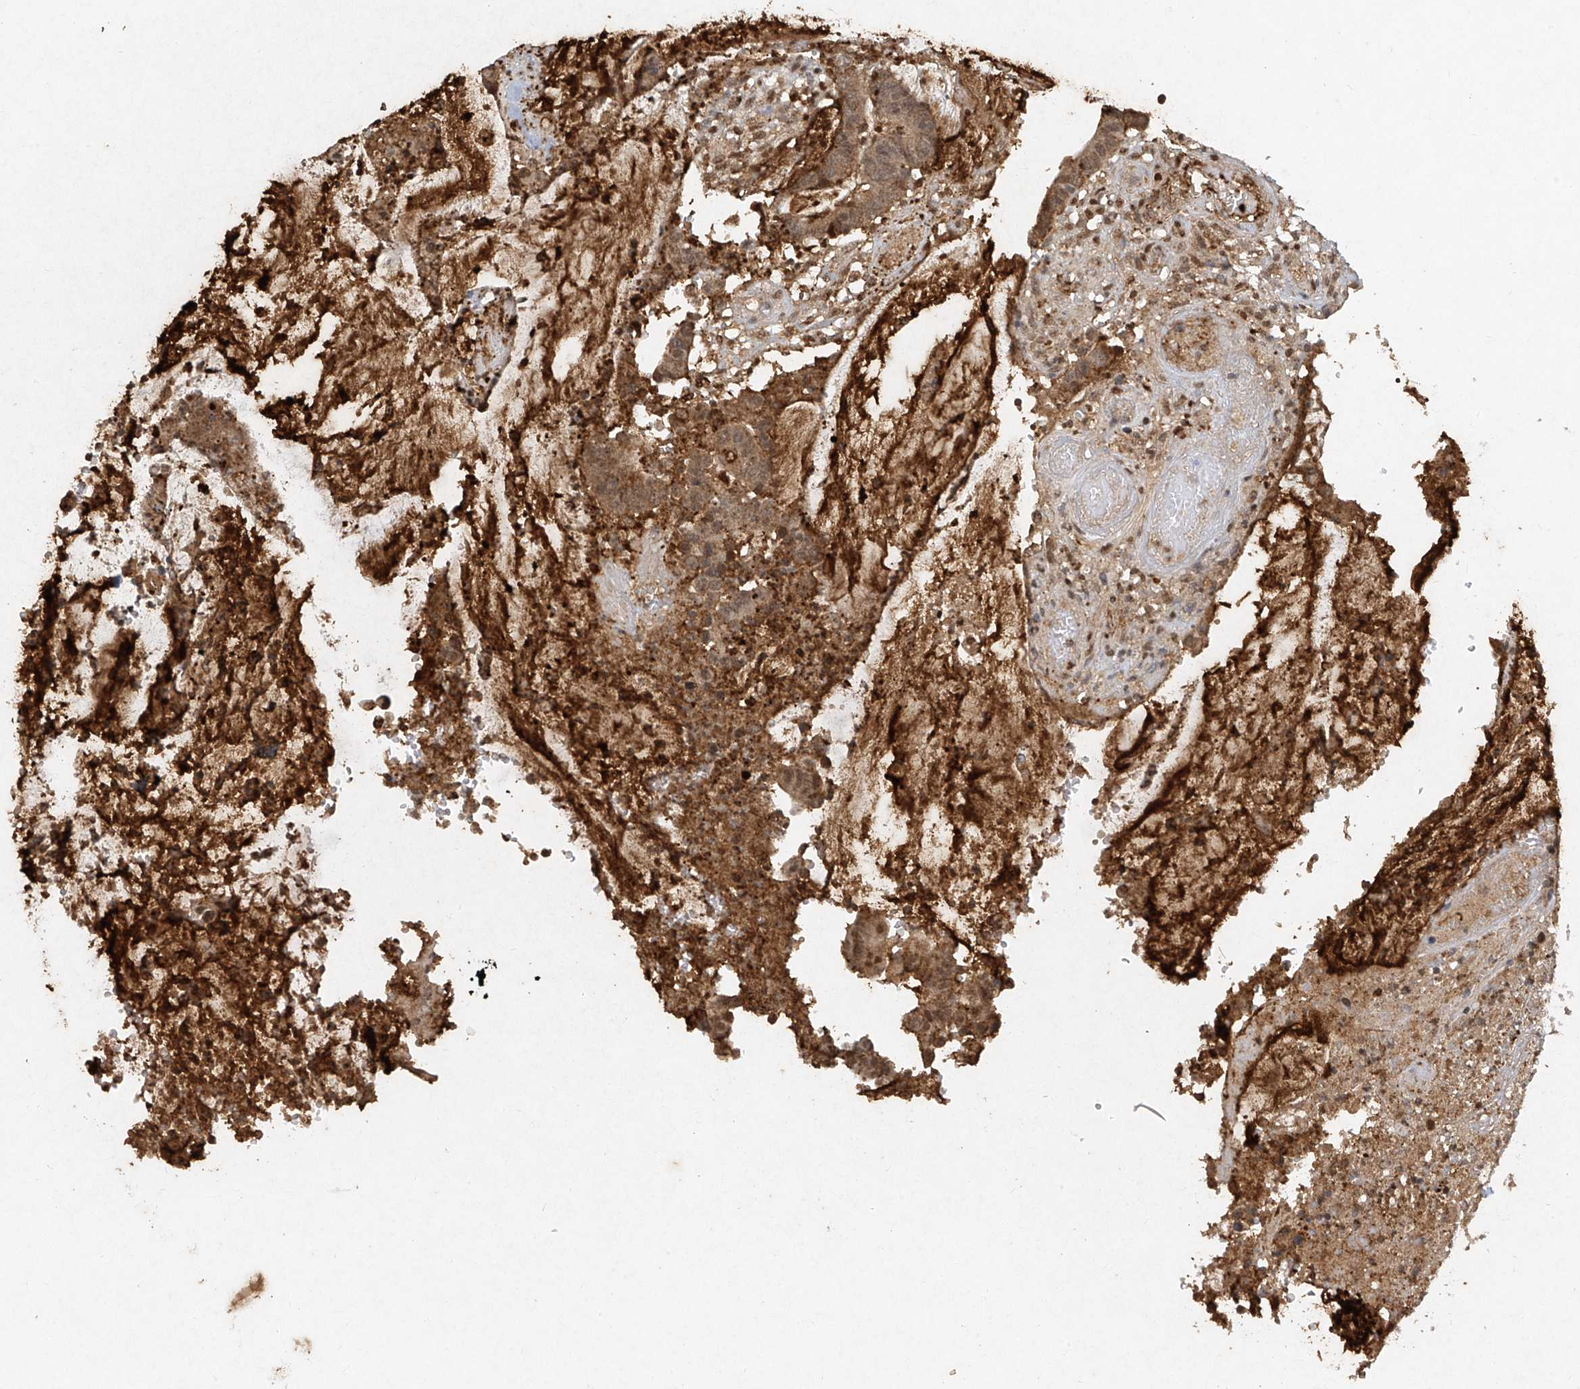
{"staining": {"intensity": "moderate", "quantity": ">75%", "location": "cytoplasmic/membranous"}, "tissue": "colorectal cancer", "cell_type": "Tumor cells", "image_type": "cancer", "snomed": [{"axis": "morphology", "description": "Adenocarcinoma, NOS"}, {"axis": "topography", "description": "Rectum"}], "caption": "Immunohistochemistry staining of colorectal cancer, which reveals medium levels of moderate cytoplasmic/membranous staining in approximately >75% of tumor cells indicating moderate cytoplasmic/membranous protein expression. The staining was performed using DAB (3,3'-diaminobenzidine) (brown) for protein detection and nuclei were counterstained in hematoxylin (blue).", "gene": "ATRIP", "patient": {"sex": "female", "age": 66}}